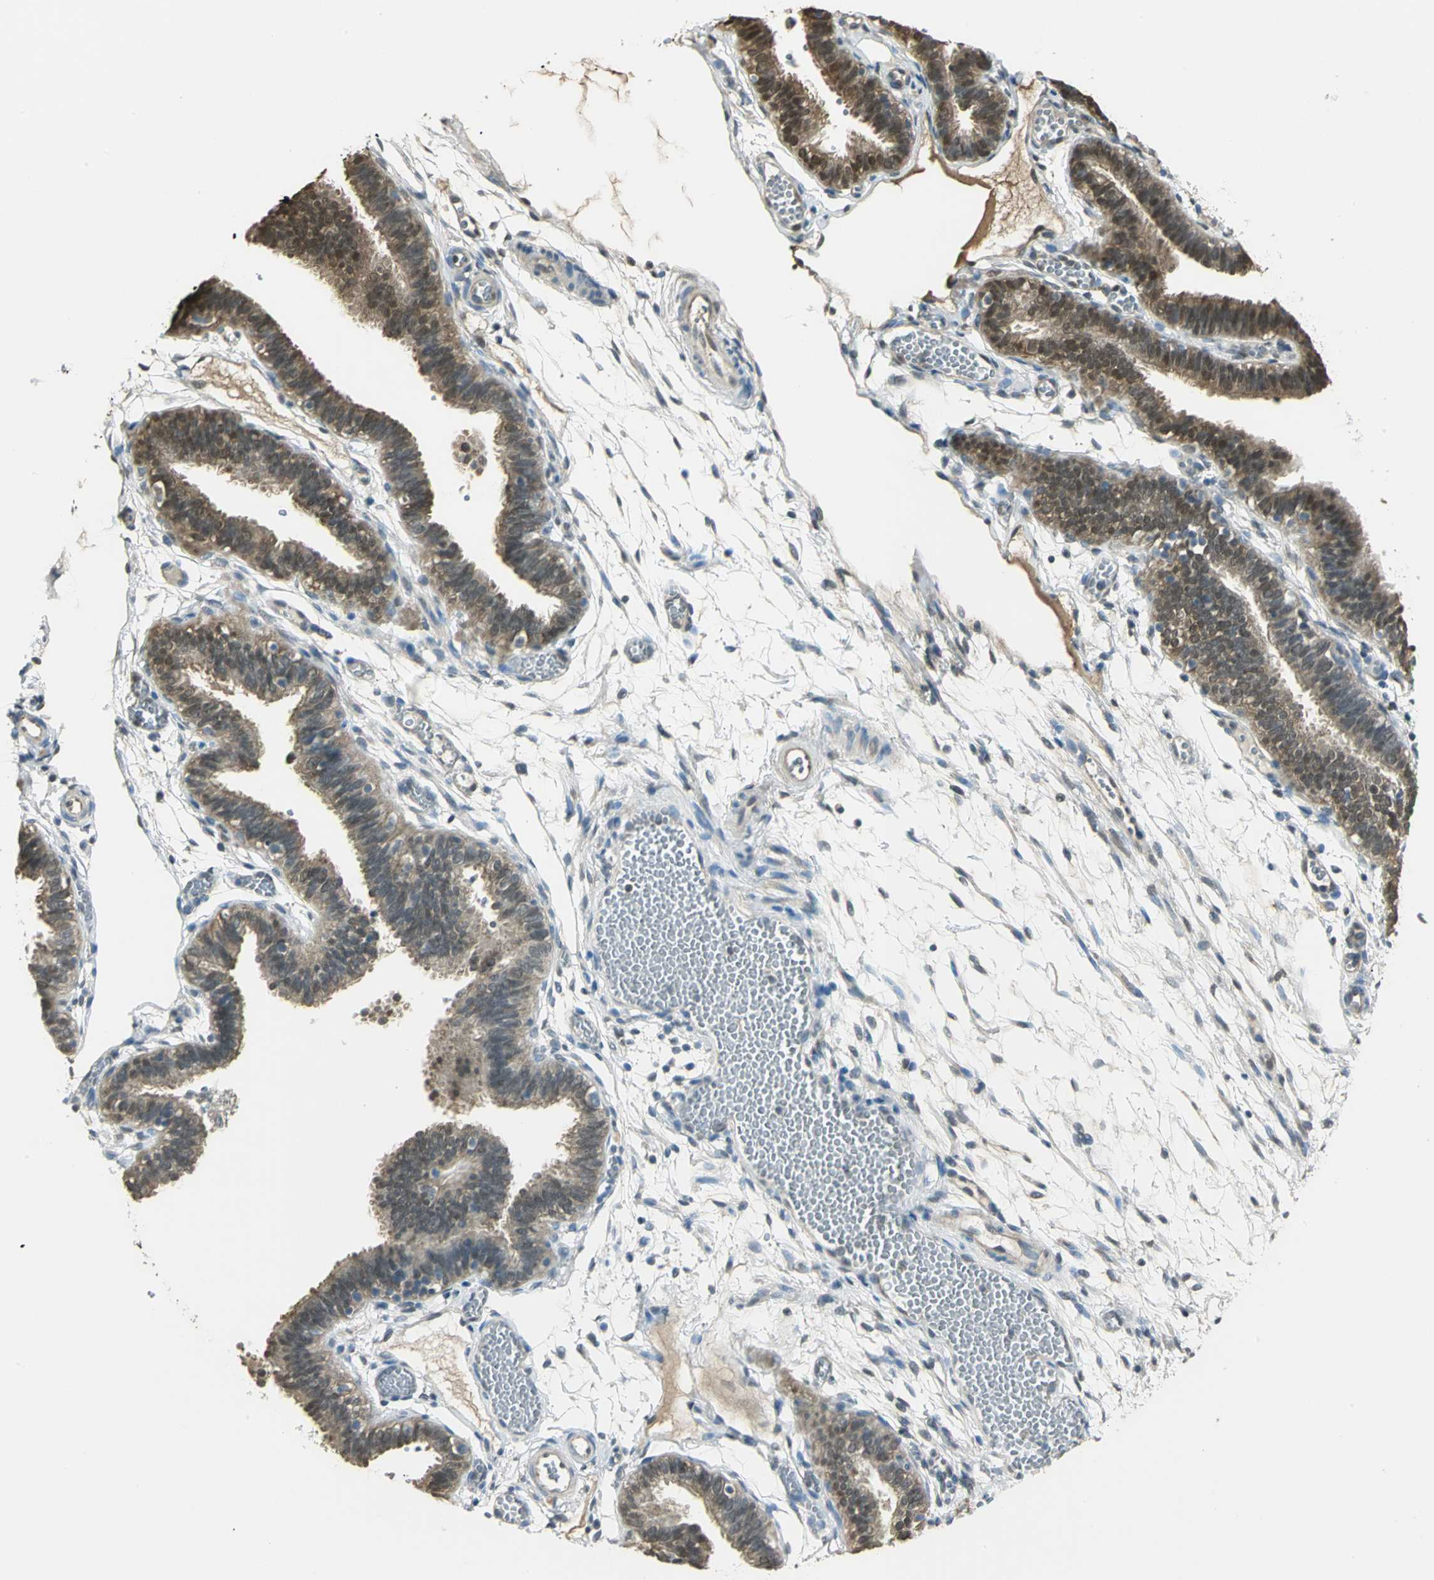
{"staining": {"intensity": "moderate", "quantity": ">75%", "location": "cytoplasmic/membranous,nuclear"}, "tissue": "fallopian tube", "cell_type": "Glandular cells", "image_type": "normal", "snomed": [{"axis": "morphology", "description": "Normal tissue, NOS"}, {"axis": "topography", "description": "Fallopian tube"}], "caption": "DAB immunohistochemical staining of benign fallopian tube demonstrates moderate cytoplasmic/membranous,nuclear protein positivity in about >75% of glandular cells. Using DAB (brown) and hematoxylin (blue) stains, captured at high magnification using brightfield microscopy.", "gene": "PARK7", "patient": {"sex": "female", "age": 29}}